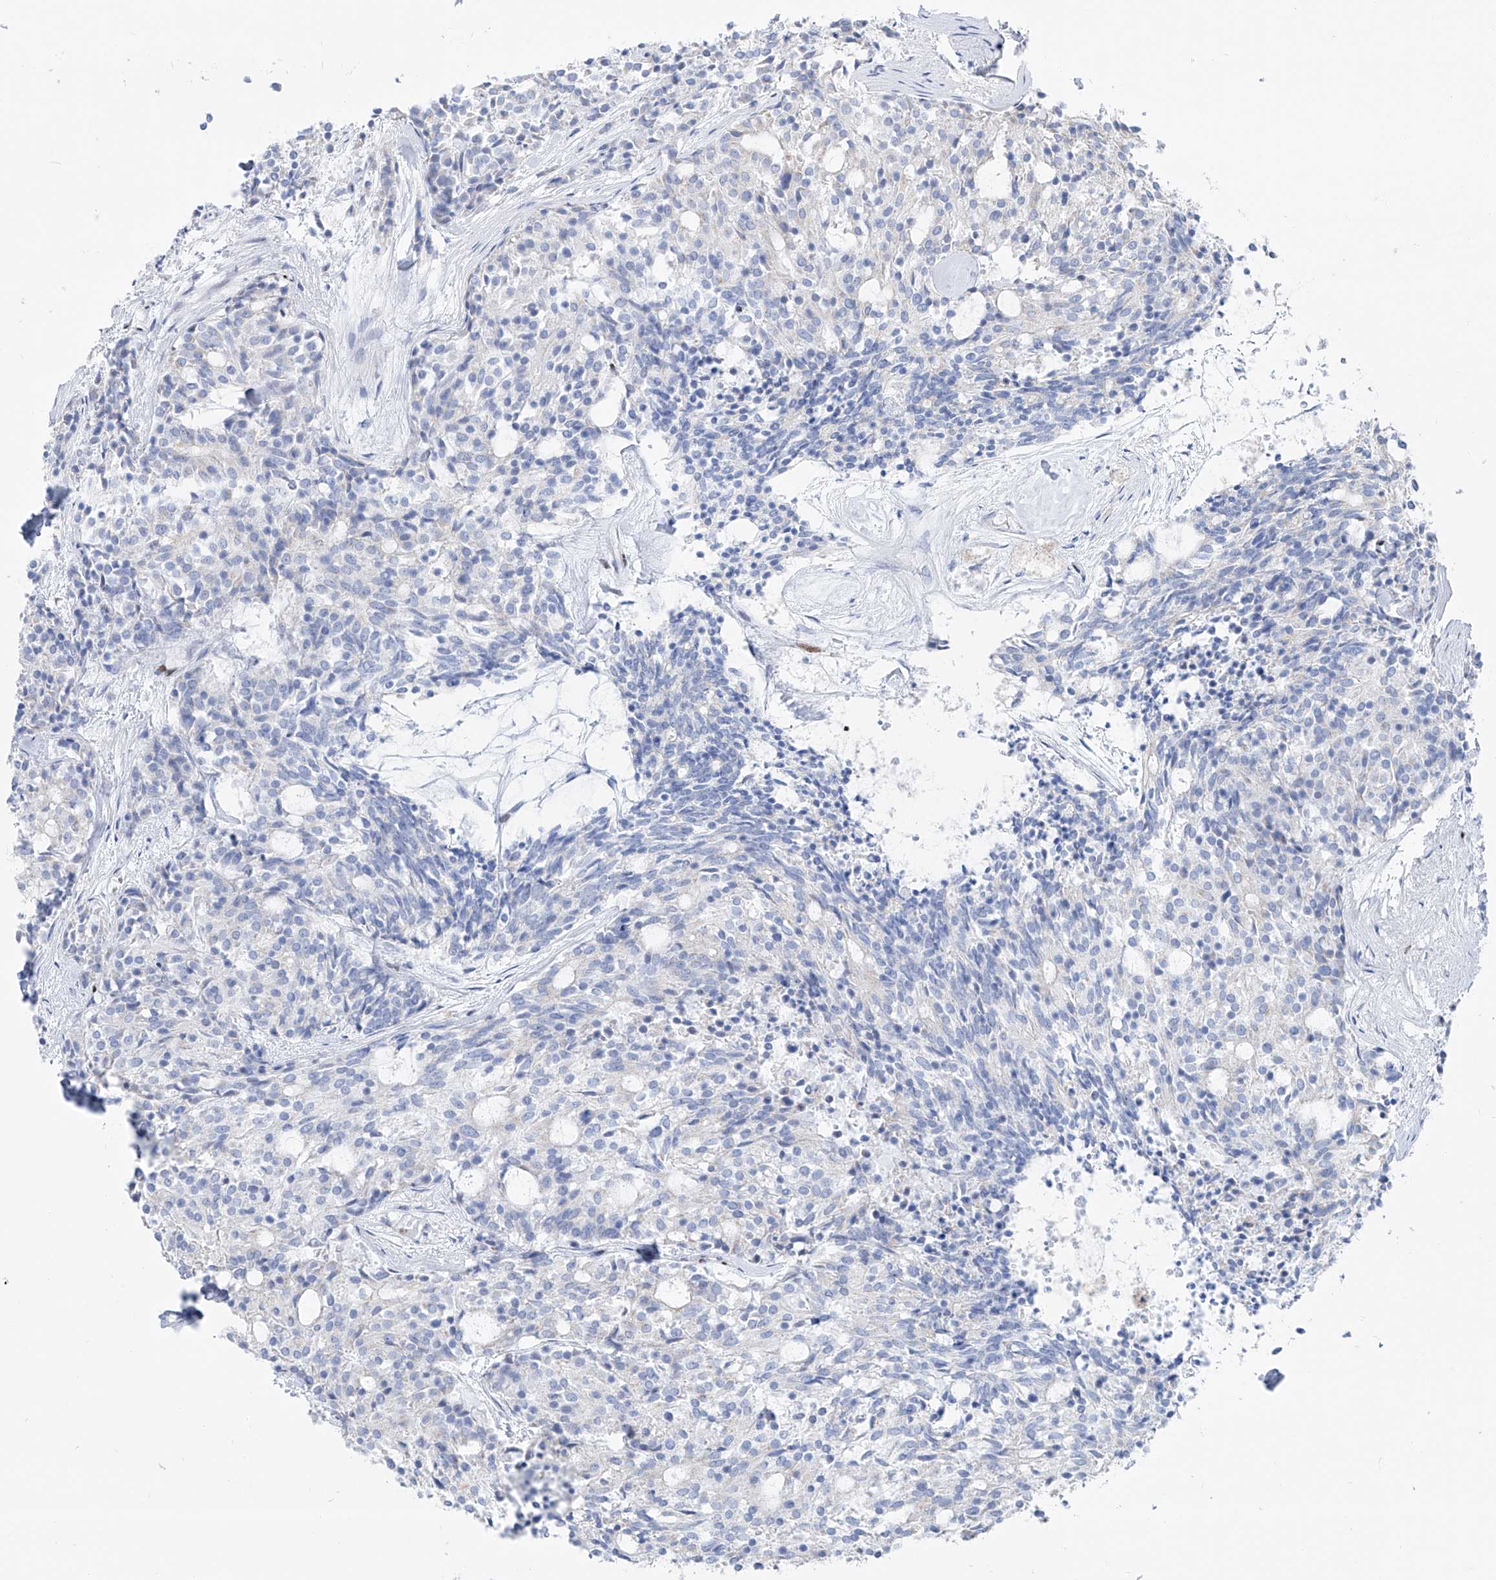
{"staining": {"intensity": "negative", "quantity": "none", "location": "none"}, "tissue": "carcinoid", "cell_type": "Tumor cells", "image_type": "cancer", "snomed": [{"axis": "morphology", "description": "Carcinoid, malignant, NOS"}, {"axis": "topography", "description": "Pancreas"}], "caption": "Immunohistochemistry histopathology image of neoplastic tissue: carcinoid (malignant) stained with DAB (3,3'-diaminobenzidine) shows no significant protein expression in tumor cells.", "gene": "FRS3", "patient": {"sex": "female", "age": 54}}